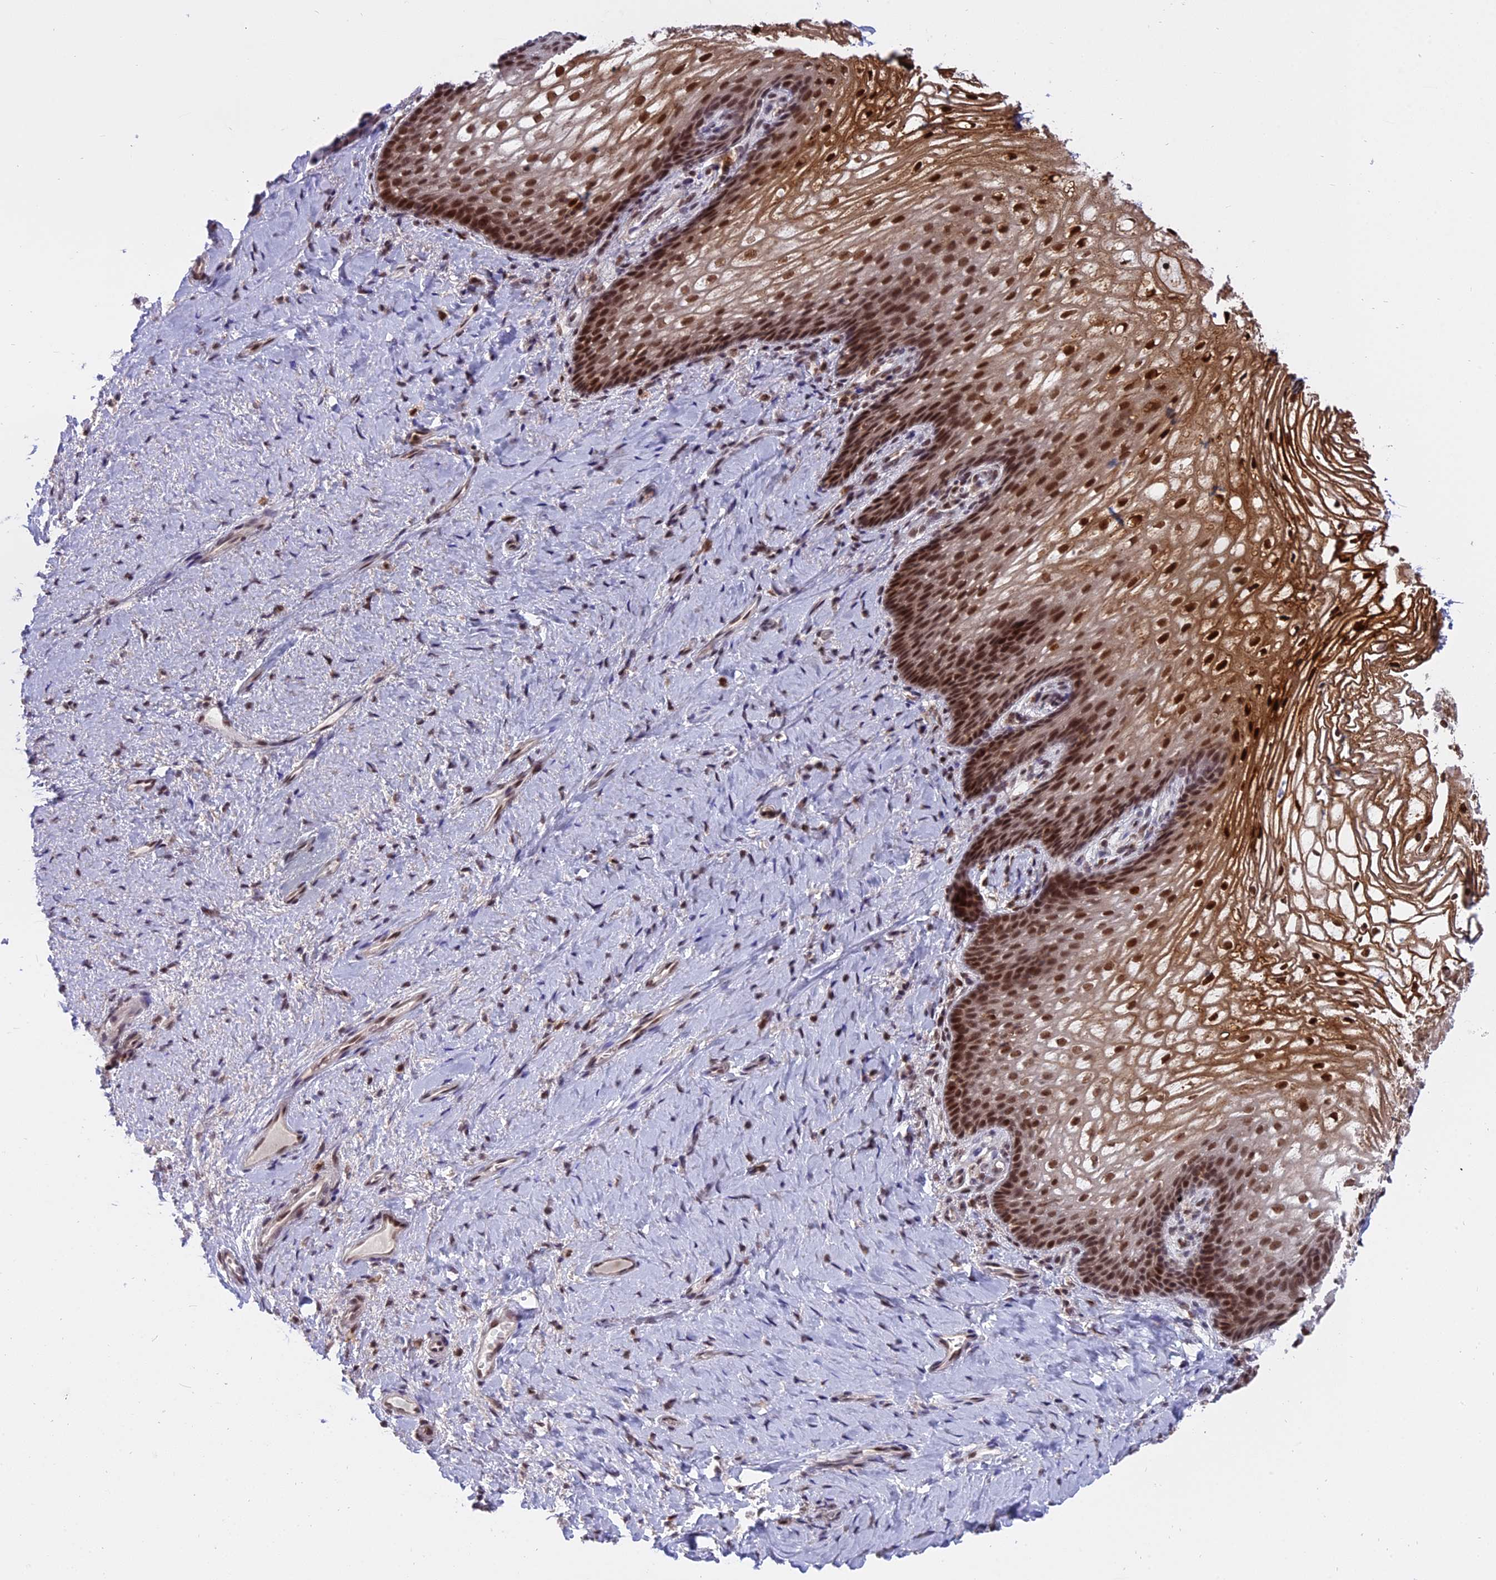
{"staining": {"intensity": "strong", "quantity": ">75%", "location": "cytoplasmic/membranous,nuclear"}, "tissue": "vagina", "cell_type": "Squamous epithelial cells", "image_type": "normal", "snomed": [{"axis": "morphology", "description": "Normal tissue, NOS"}, {"axis": "topography", "description": "Vagina"}], "caption": "This is a histology image of IHC staining of unremarkable vagina, which shows strong staining in the cytoplasmic/membranous,nuclear of squamous epithelial cells.", "gene": "TADA3", "patient": {"sex": "female", "age": 60}}